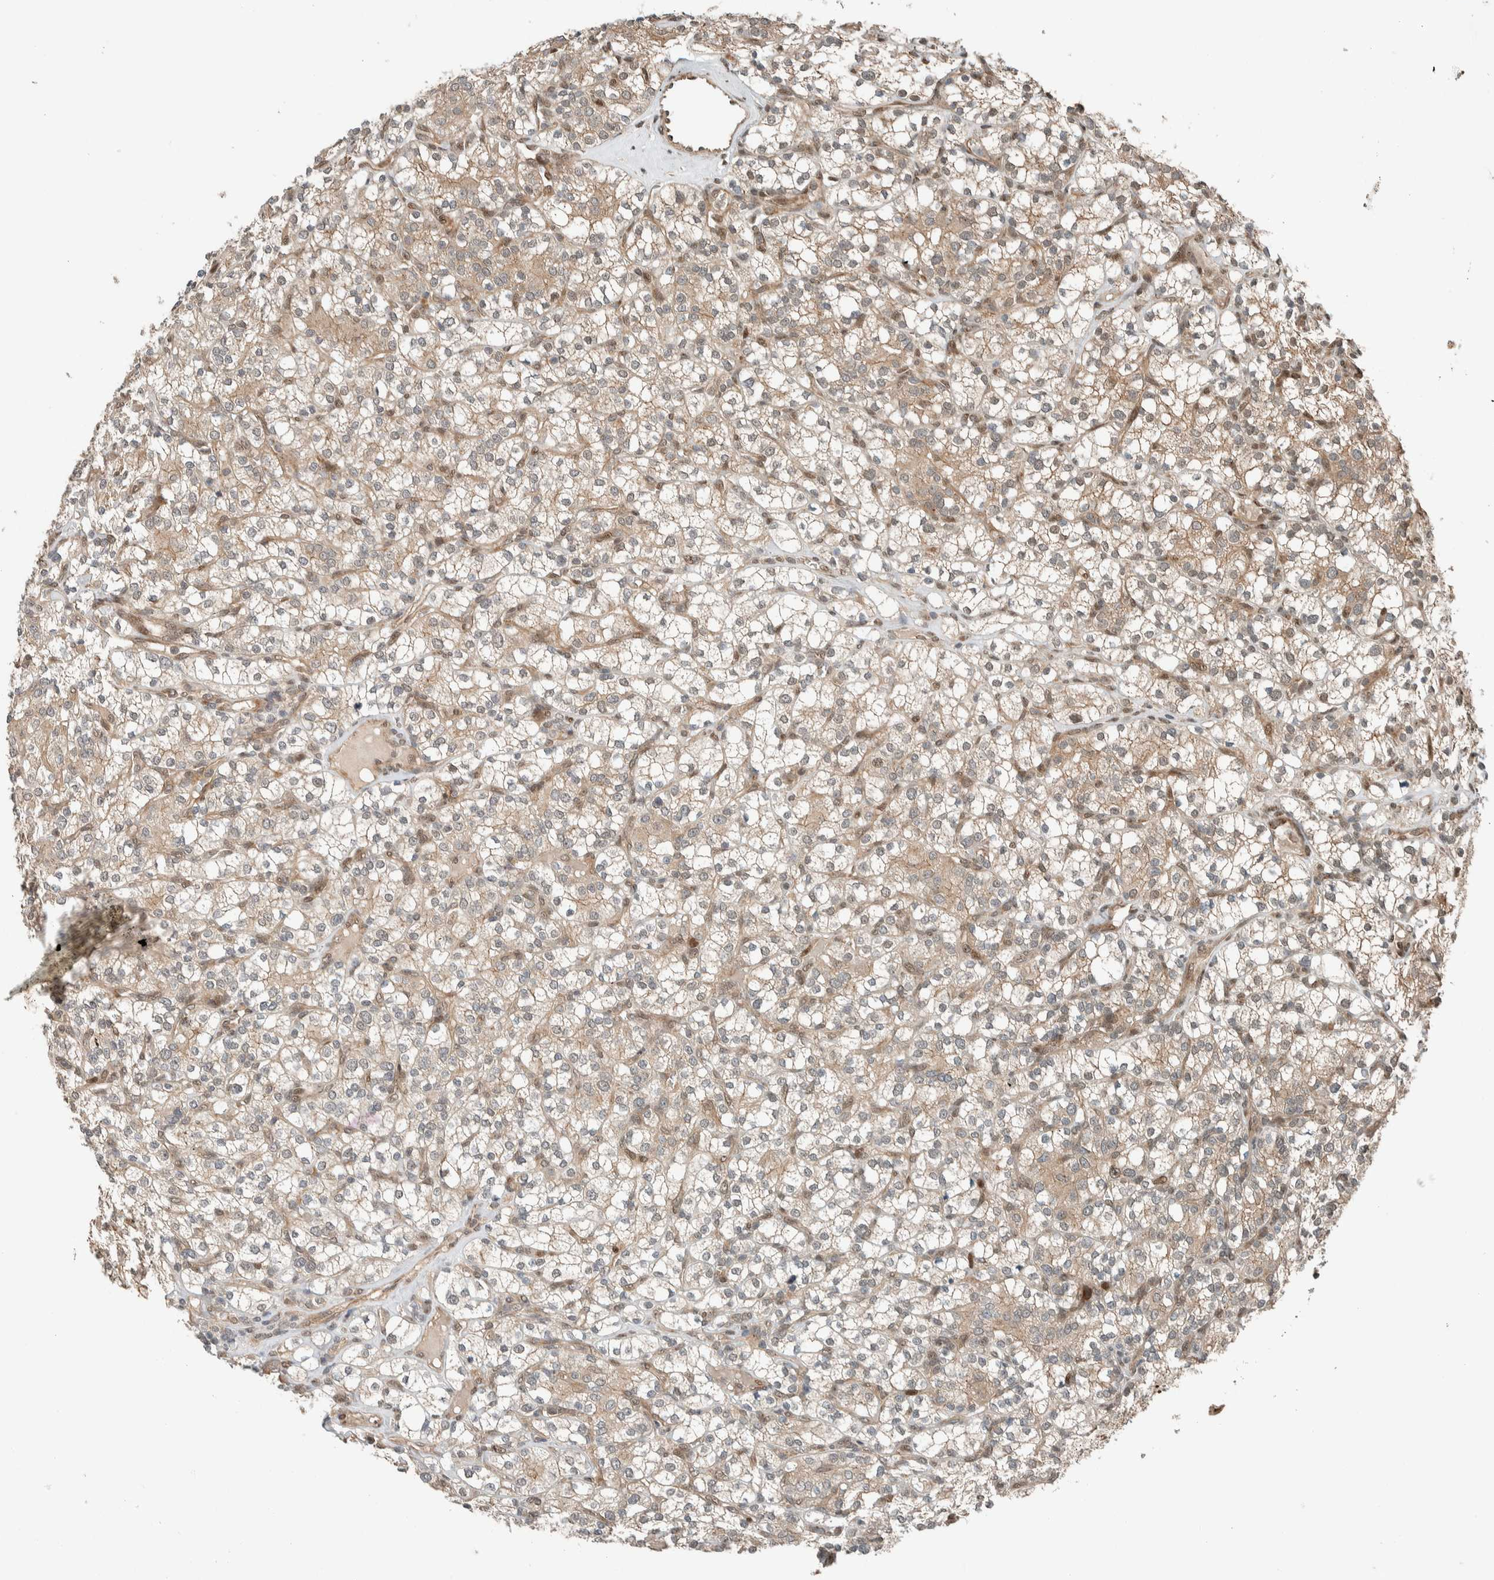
{"staining": {"intensity": "weak", "quantity": "25%-75%", "location": "cytoplasmic/membranous,nuclear"}, "tissue": "renal cancer", "cell_type": "Tumor cells", "image_type": "cancer", "snomed": [{"axis": "morphology", "description": "Adenocarcinoma, NOS"}, {"axis": "topography", "description": "Kidney"}], "caption": "Renal cancer stained with a brown dye demonstrates weak cytoplasmic/membranous and nuclear positive staining in about 25%-75% of tumor cells.", "gene": "STXBP4", "patient": {"sex": "male", "age": 77}}